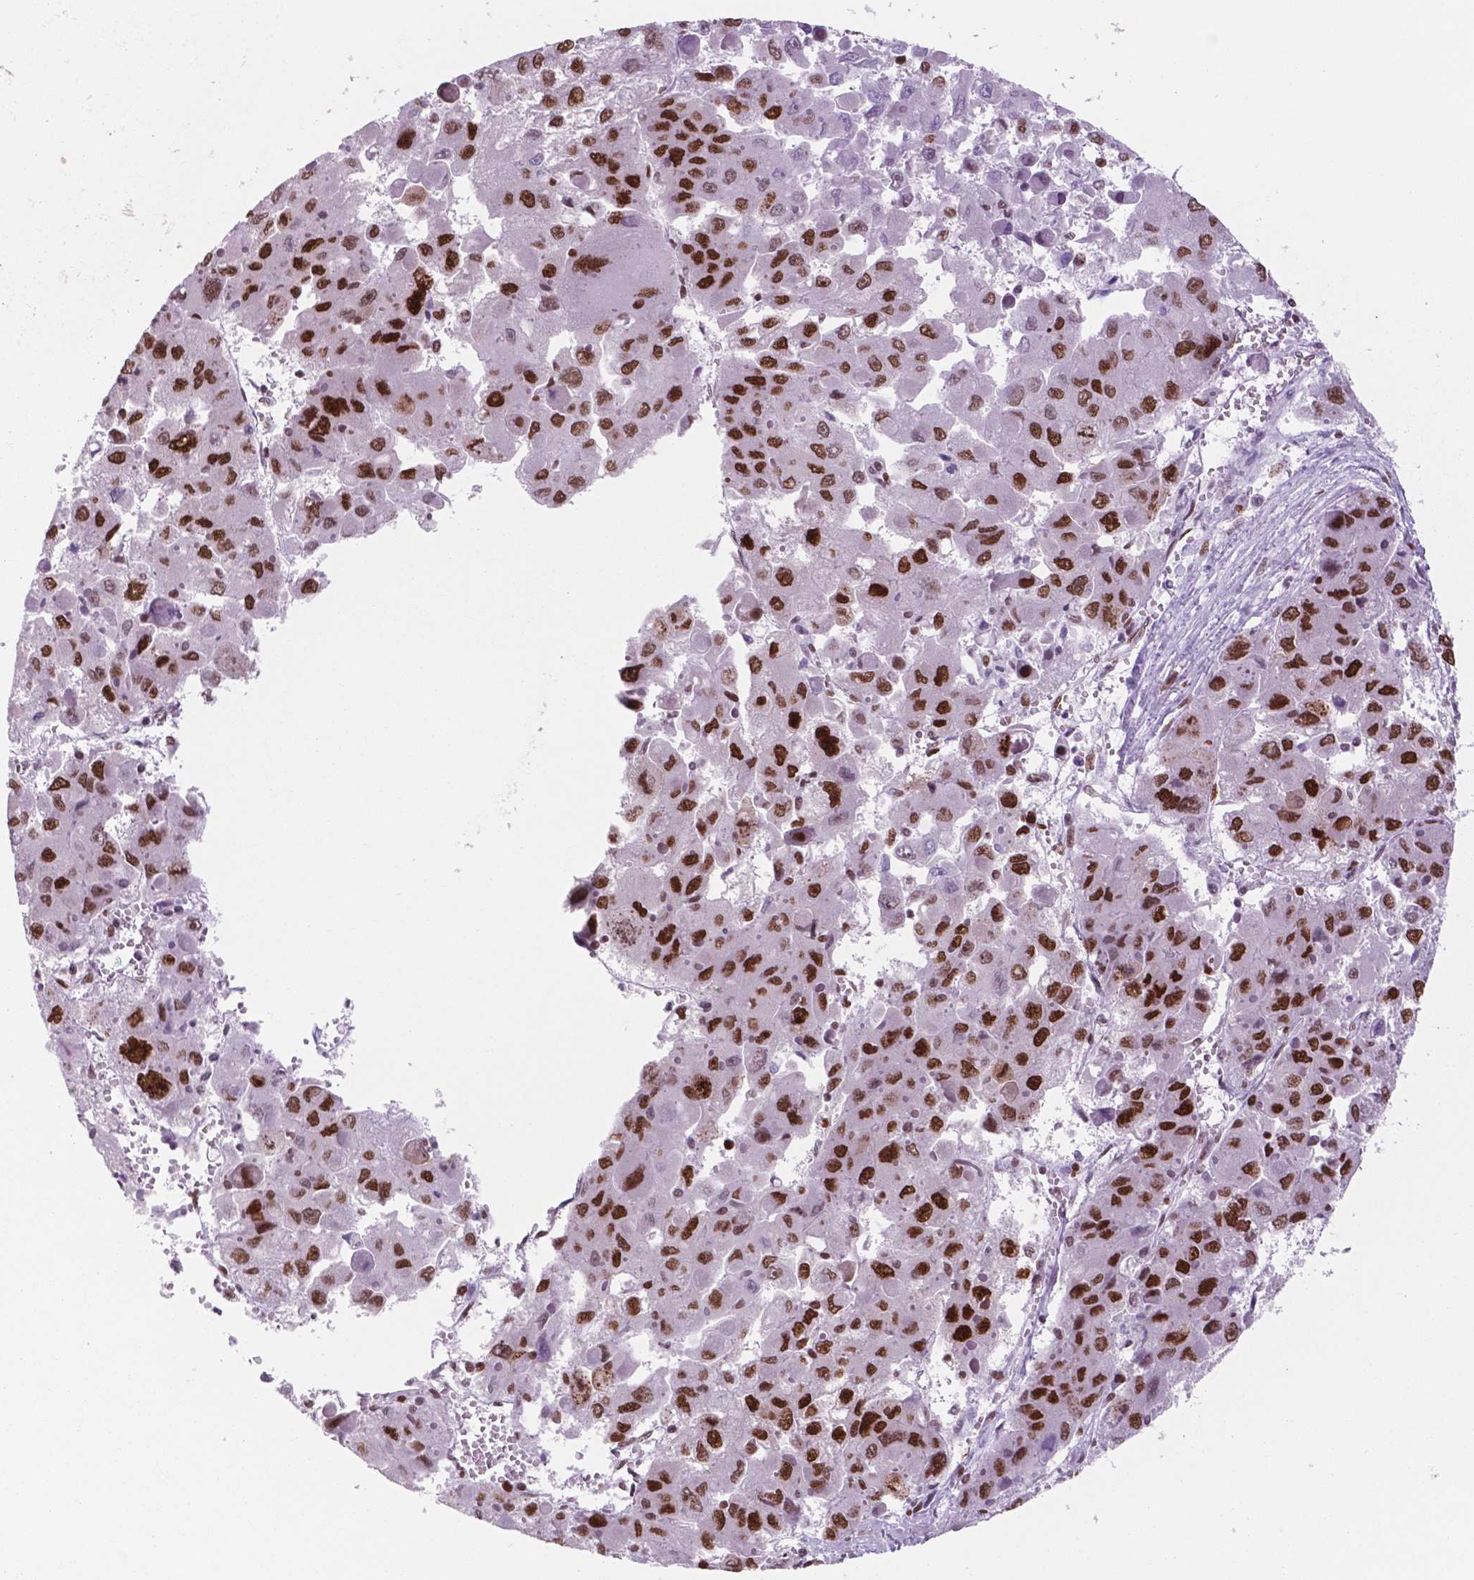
{"staining": {"intensity": "strong", "quantity": ">75%", "location": "nuclear"}, "tissue": "liver cancer", "cell_type": "Tumor cells", "image_type": "cancer", "snomed": [{"axis": "morphology", "description": "Carcinoma, Hepatocellular, NOS"}, {"axis": "topography", "description": "Liver"}], "caption": "Strong nuclear staining is identified in approximately >75% of tumor cells in hepatocellular carcinoma (liver).", "gene": "MSH6", "patient": {"sex": "female", "age": 41}}